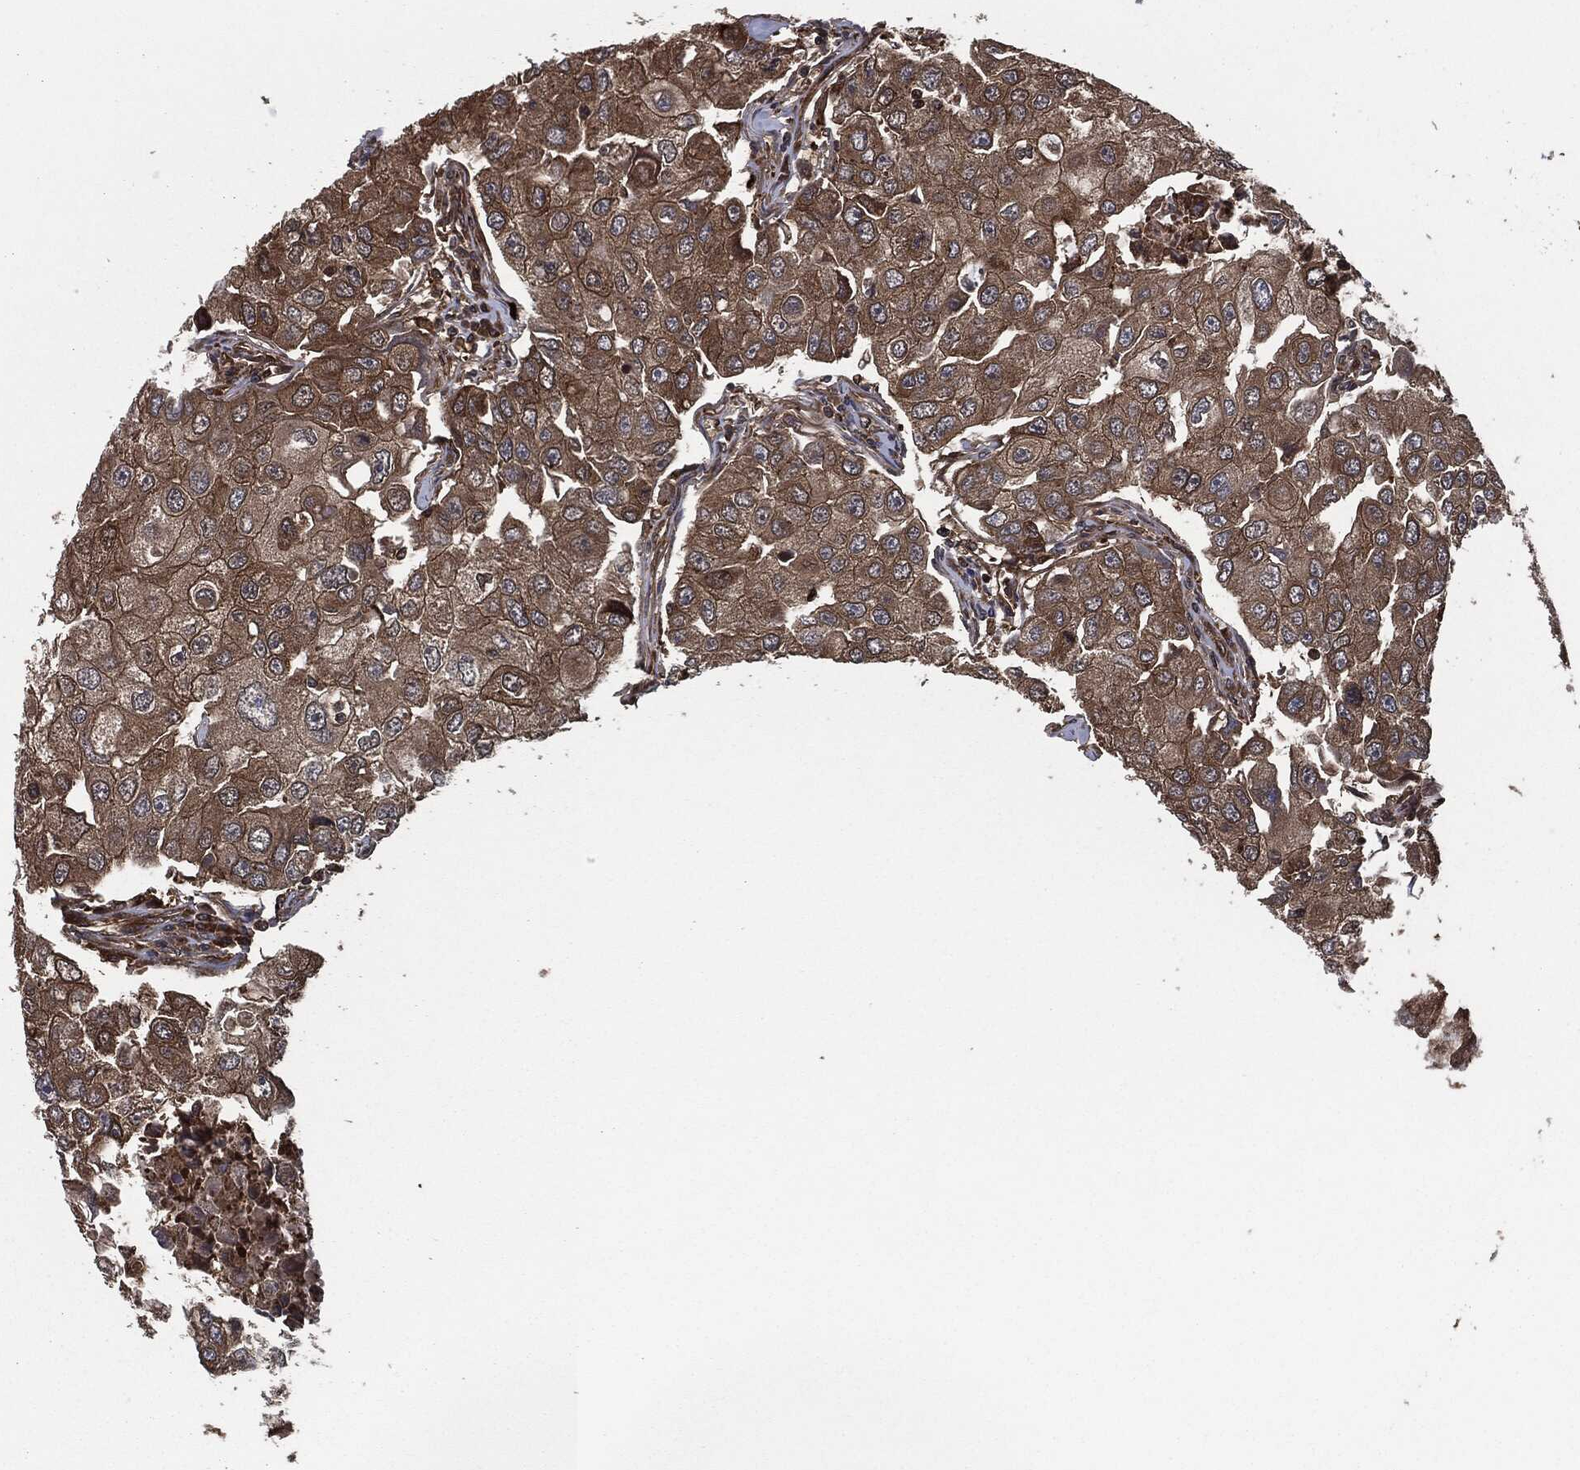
{"staining": {"intensity": "moderate", "quantity": ">75%", "location": "cytoplasmic/membranous"}, "tissue": "breast cancer", "cell_type": "Tumor cells", "image_type": "cancer", "snomed": [{"axis": "morphology", "description": "Duct carcinoma"}, {"axis": "topography", "description": "Breast"}], "caption": "The photomicrograph demonstrates a brown stain indicating the presence of a protein in the cytoplasmic/membranous of tumor cells in breast infiltrating ductal carcinoma.", "gene": "RAP1GDS1", "patient": {"sex": "female", "age": 27}}